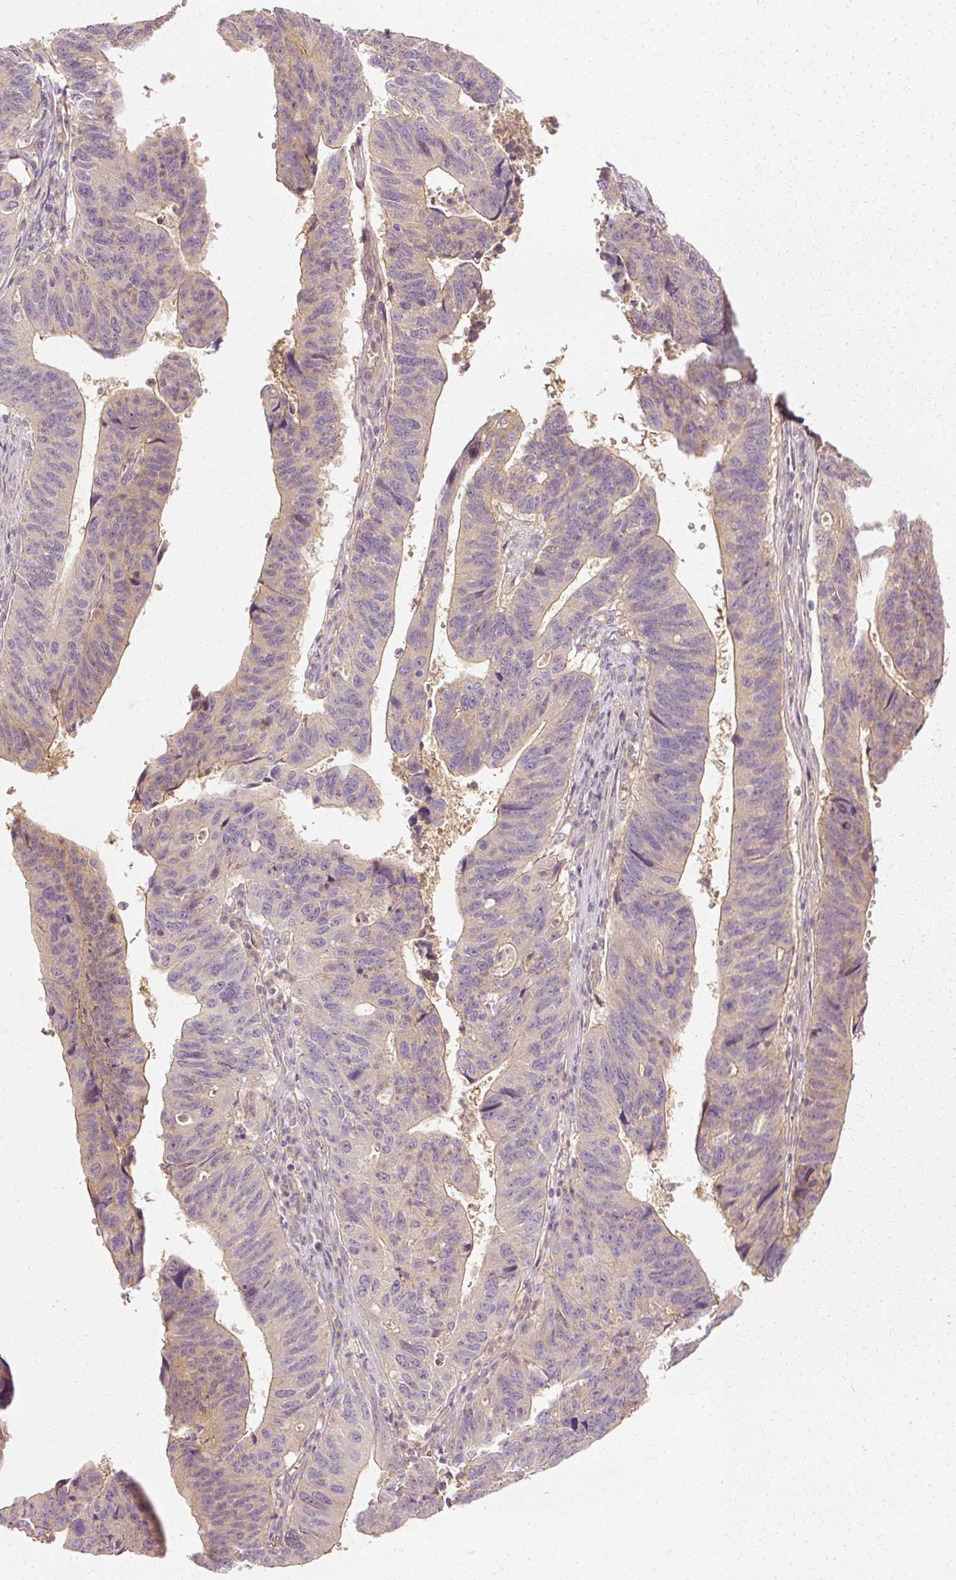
{"staining": {"intensity": "weak", "quantity": "<25%", "location": "cytoplasmic/membranous"}, "tissue": "stomach cancer", "cell_type": "Tumor cells", "image_type": "cancer", "snomed": [{"axis": "morphology", "description": "Adenocarcinoma, NOS"}, {"axis": "topography", "description": "Stomach"}], "caption": "A micrograph of human adenocarcinoma (stomach) is negative for staining in tumor cells.", "gene": "GNAQ", "patient": {"sex": "male", "age": 59}}